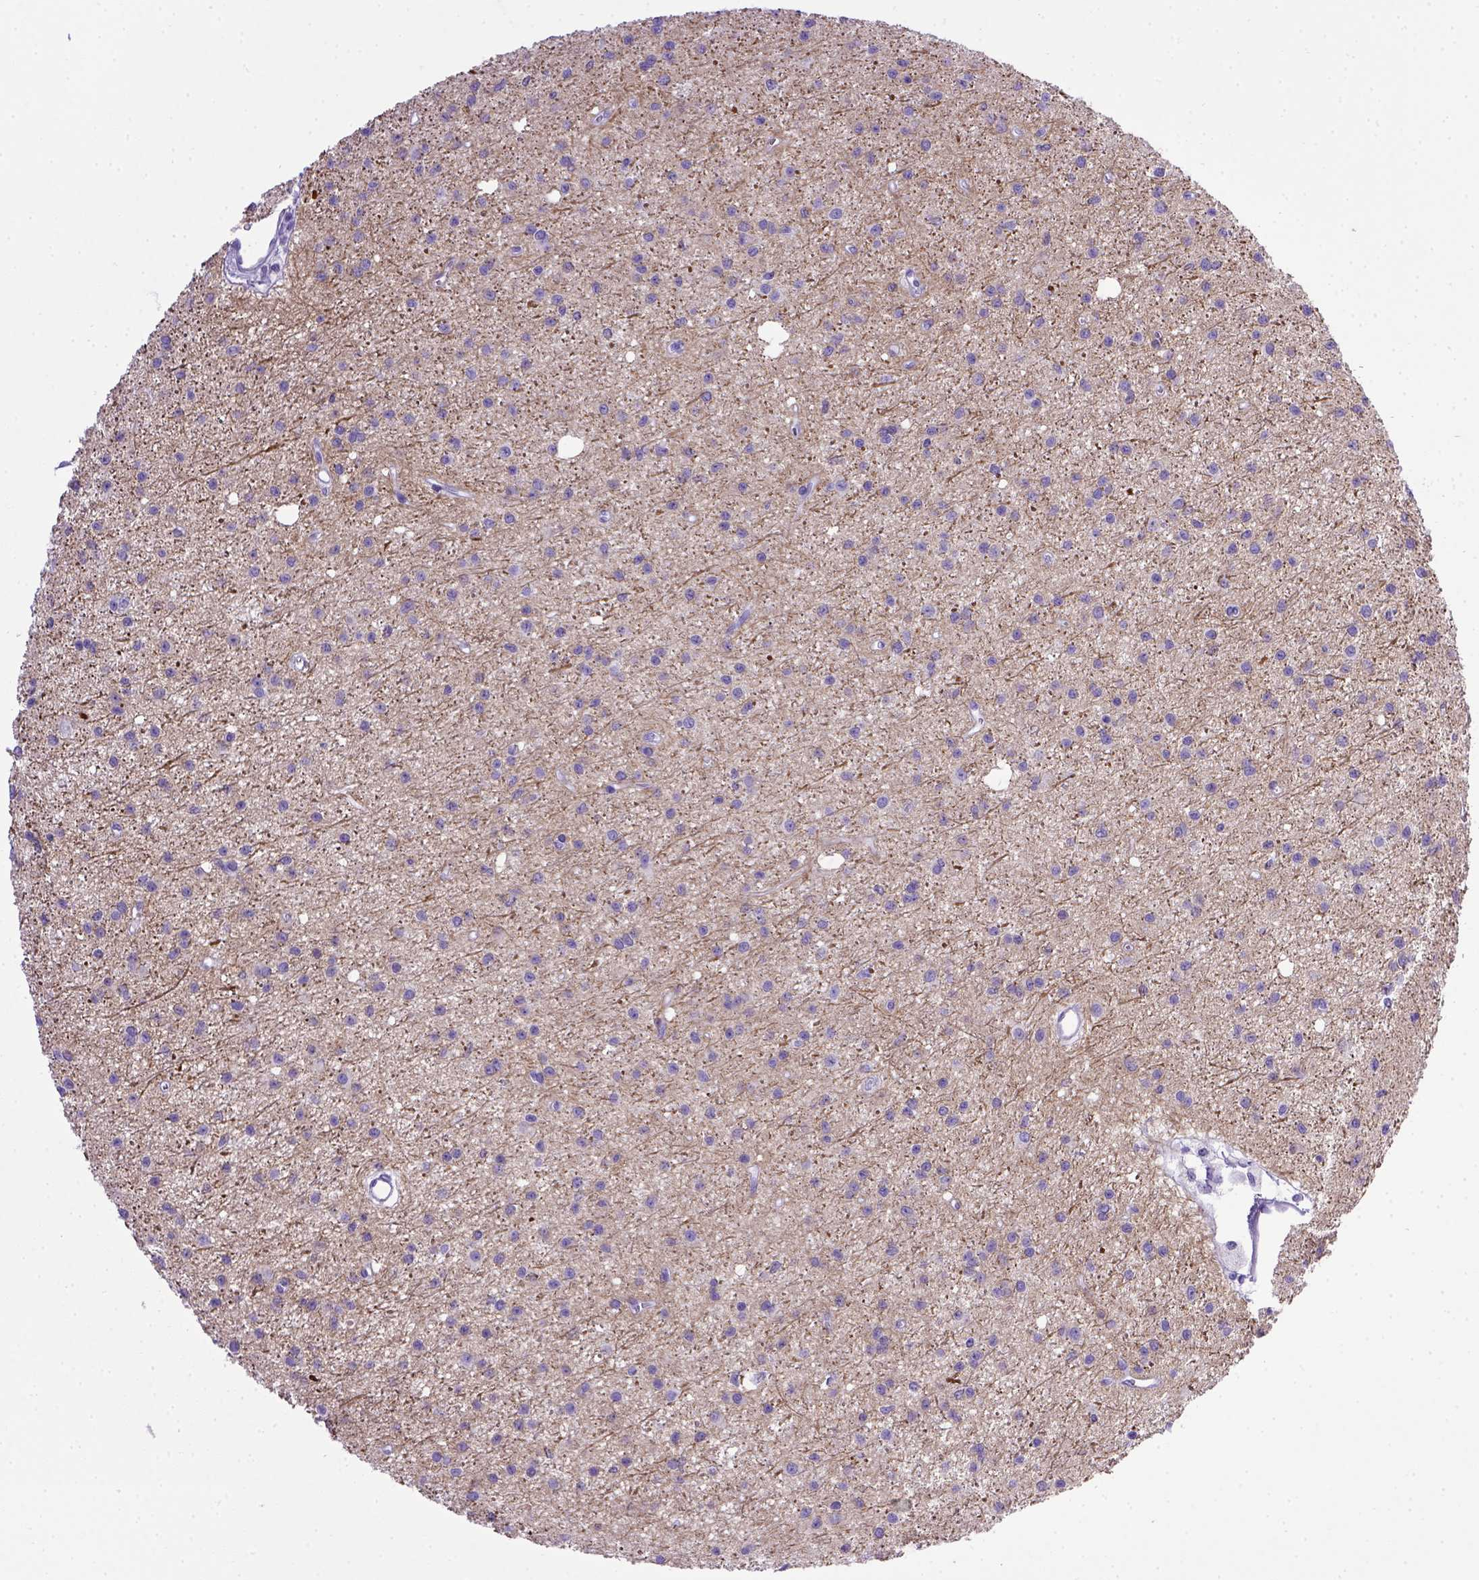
{"staining": {"intensity": "negative", "quantity": "none", "location": "none"}, "tissue": "glioma", "cell_type": "Tumor cells", "image_type": "cancer", "snomed": [{"axis": "morphology", "description": "Glioma, malignant, Low grade"}, {"axis": "topography", "description": "Brain"}], "caption": "Immunohistochemical staining of malignant low-grade glioma reveals no significant positivity in tumor cells. (DAB (3,3'-diaminobenzidine) immunohistochemistry, high magnification).", "gene": "ADAM12", "patient": {"sex": "male", "age": 27}}